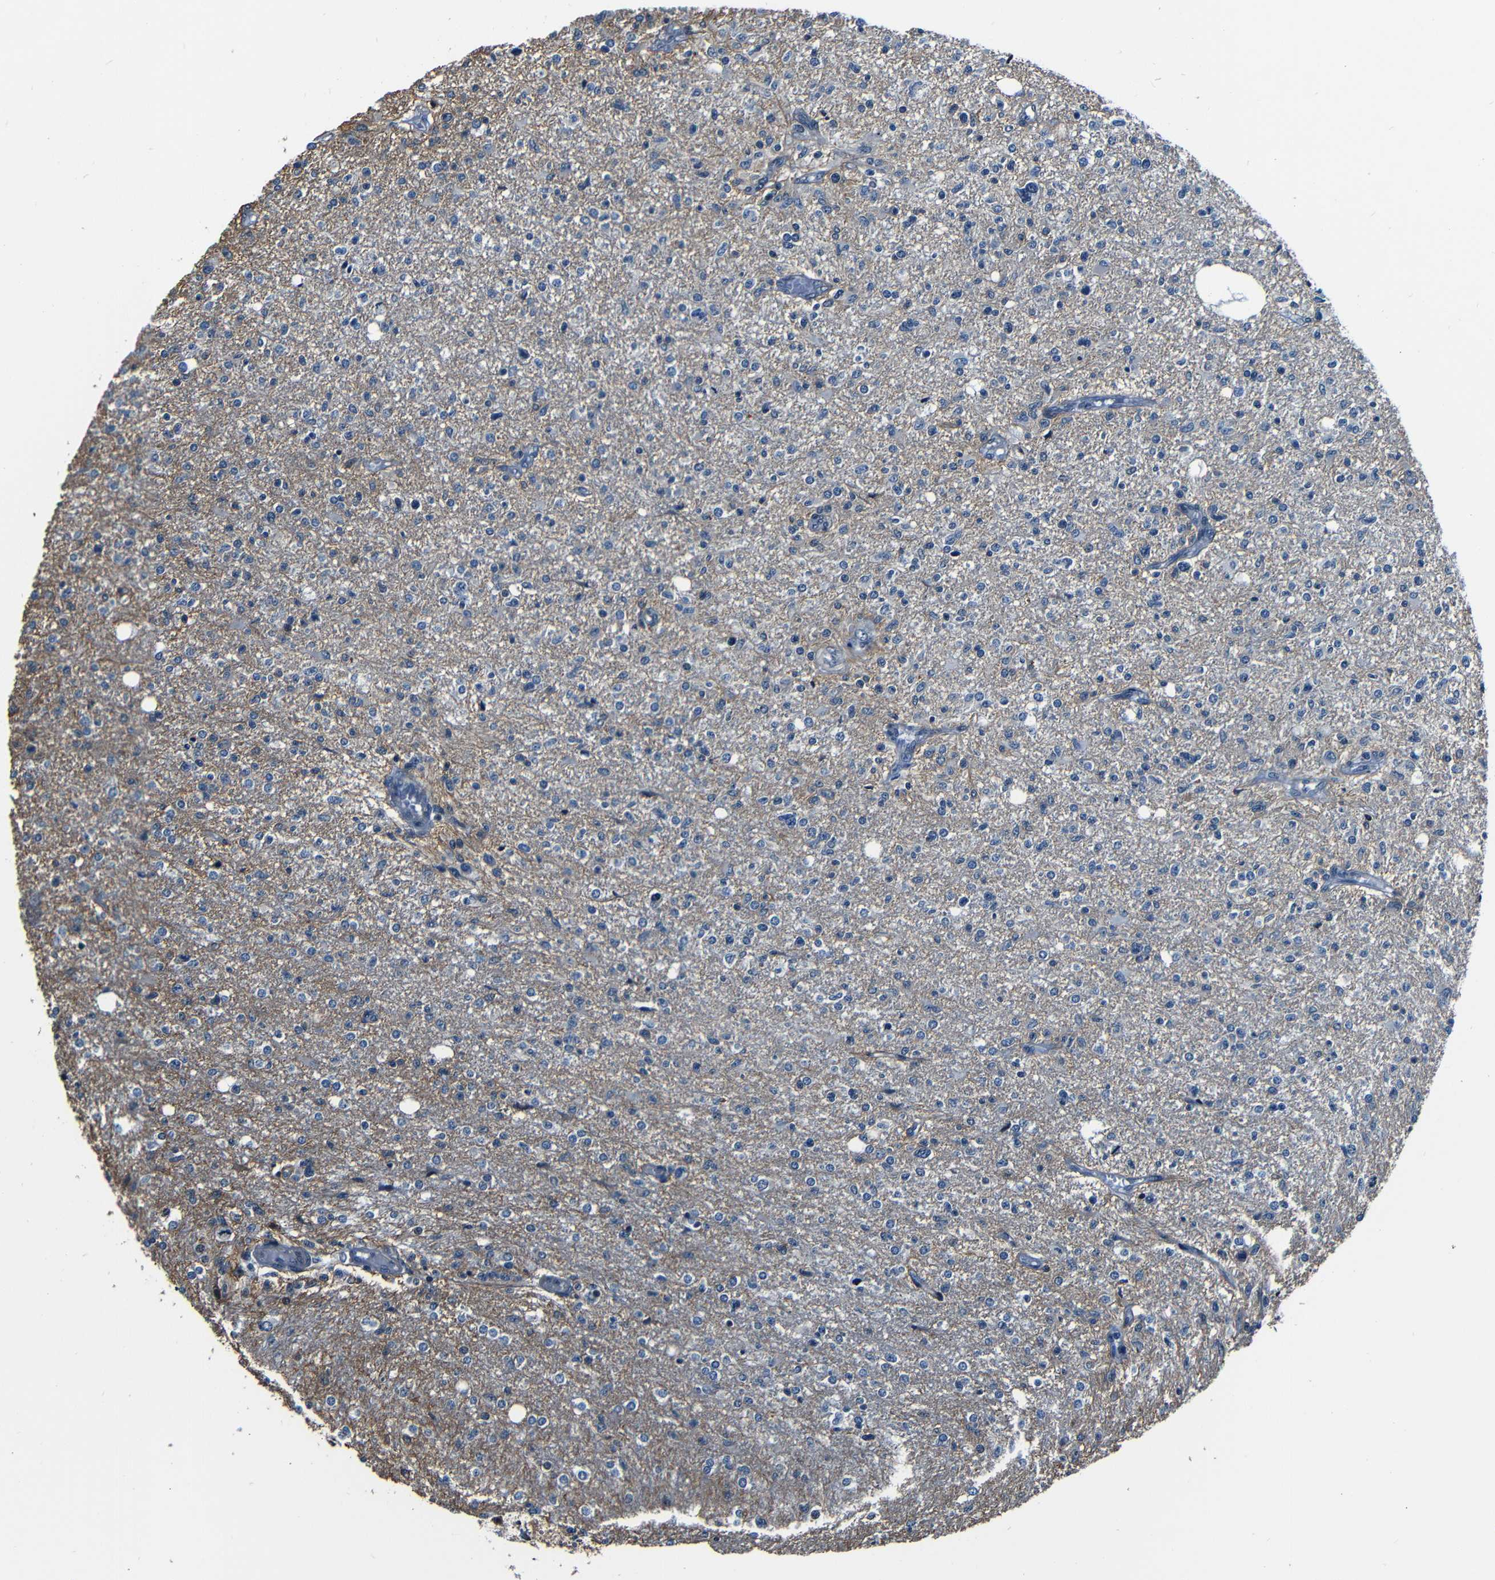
{"staining": {"intensity": "moderate", "quantity": "<25%", "location": "cytoplasmic/membranous"}, "tissue": "glioma", "cell_type": "Tumor cells", "image_type": "cancer", "snomed": [{"axis": "morphology", "description": "Glioma, malignant, High grade"}, {"axis": "topography", "description": "Cerebral cortex"}], "caption": "Immunohistochemical staining of human glioma displays low levels of moderate cytoplasmic/membranous positivity in approximately <25% of tumor cells.", "gene": "NCBP3", "patient": {"sex": "male", "age": 76}}